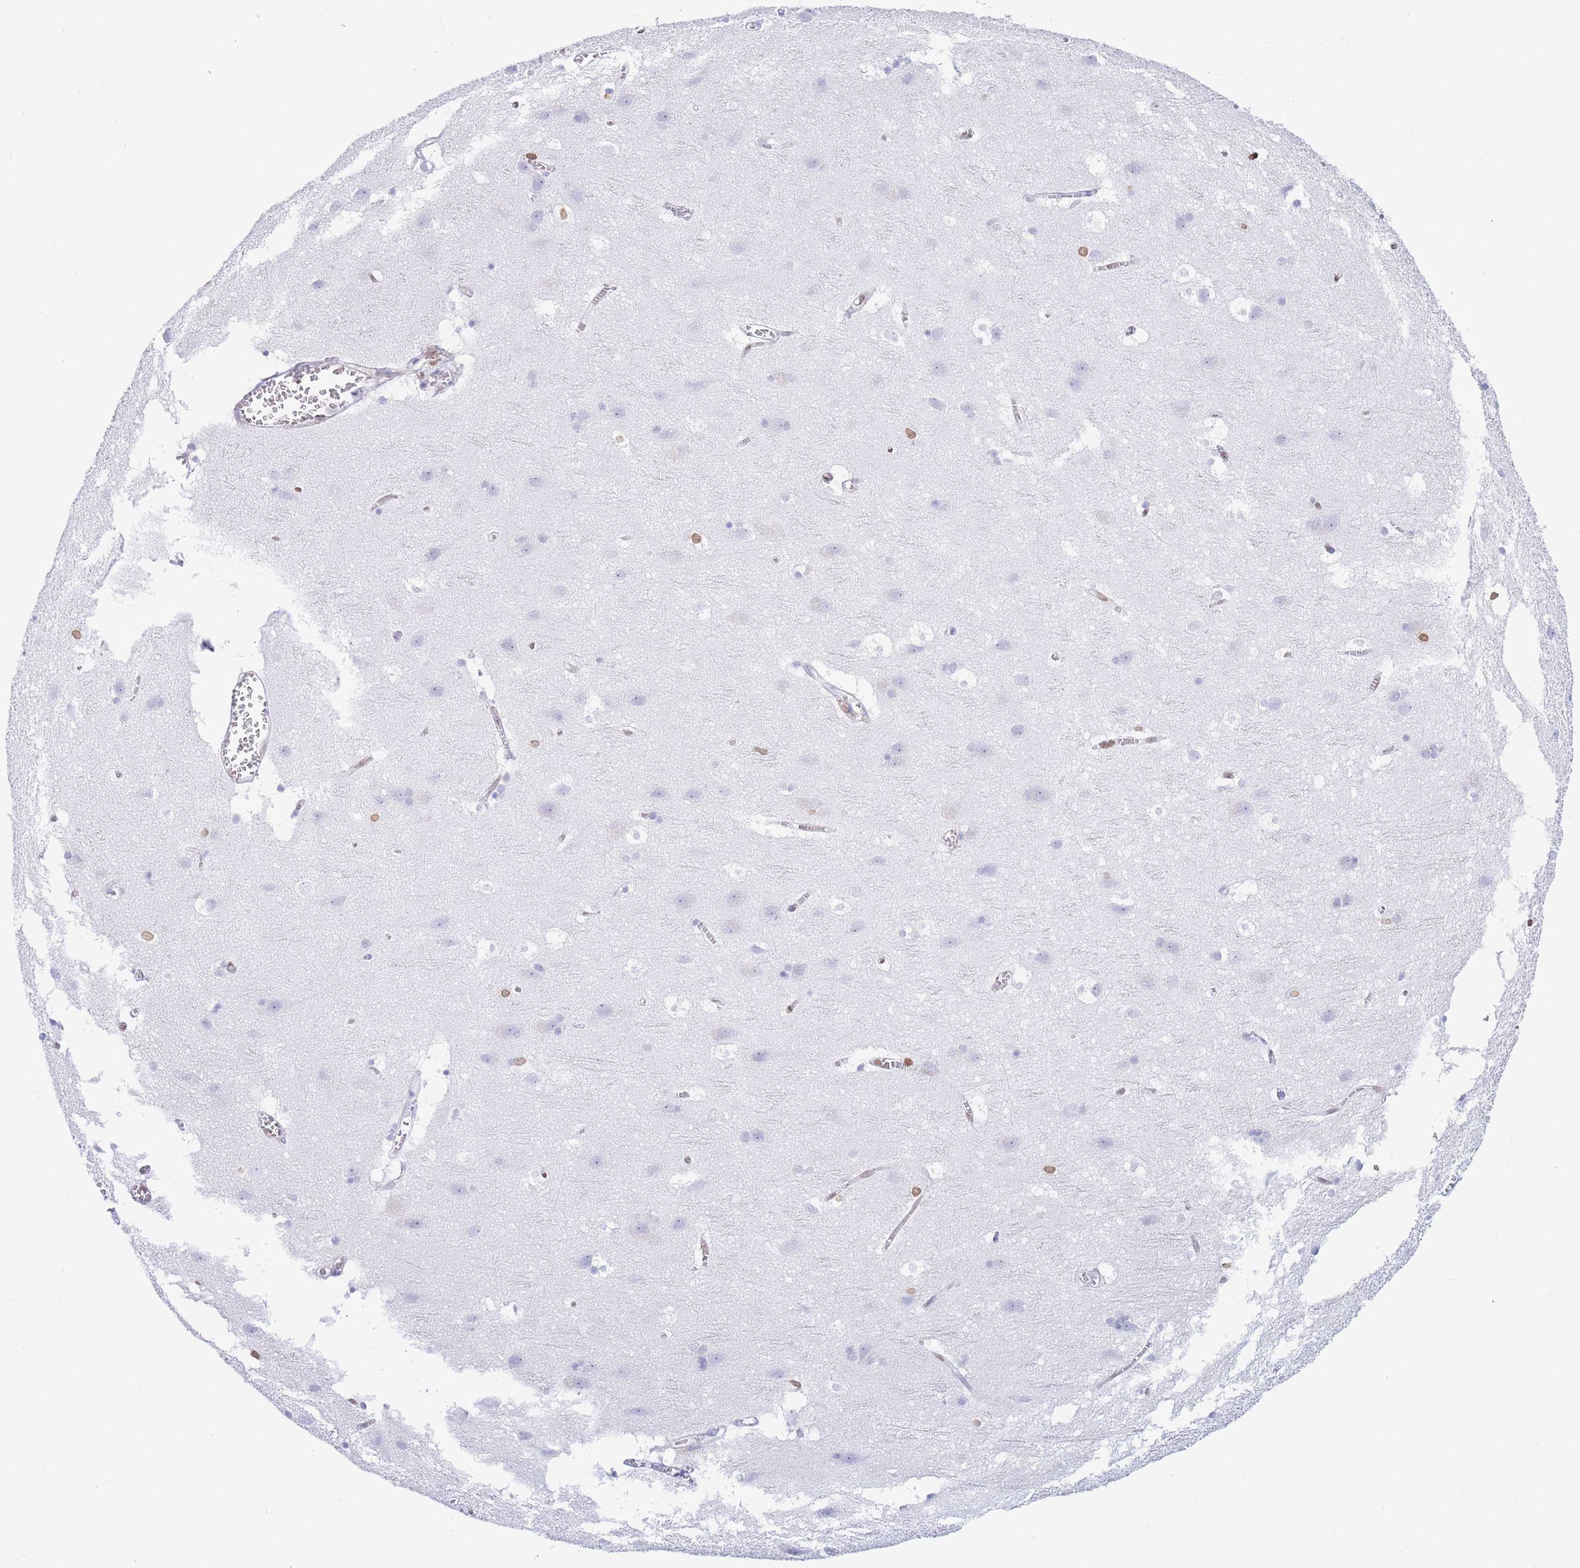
{"staining": {"intensity": "negative", "quantity": "none", "location": "none"}, "tissue": "cerebral cortex", "cell_type": "Endothelial cells", "image_type": "normal", "snomed": [{"axis": "morphology", "description": "Normal tissue, NOS"}, {"axis": "topography", "description": "Cerebral cortex"}], "caption": "Immunohistochemistry (IHC) photomicrograph of benign cerebral cortex stained for a protein (brown), which shows no expression in endothelial cells. The staining was performed using DAB to visualize the protein expression in brown, while the nuclei were stained in blue with hematoxylin (Magnification: 20x).", "gene": "LBR", "patient": {"sex": "male", "age": 54}}